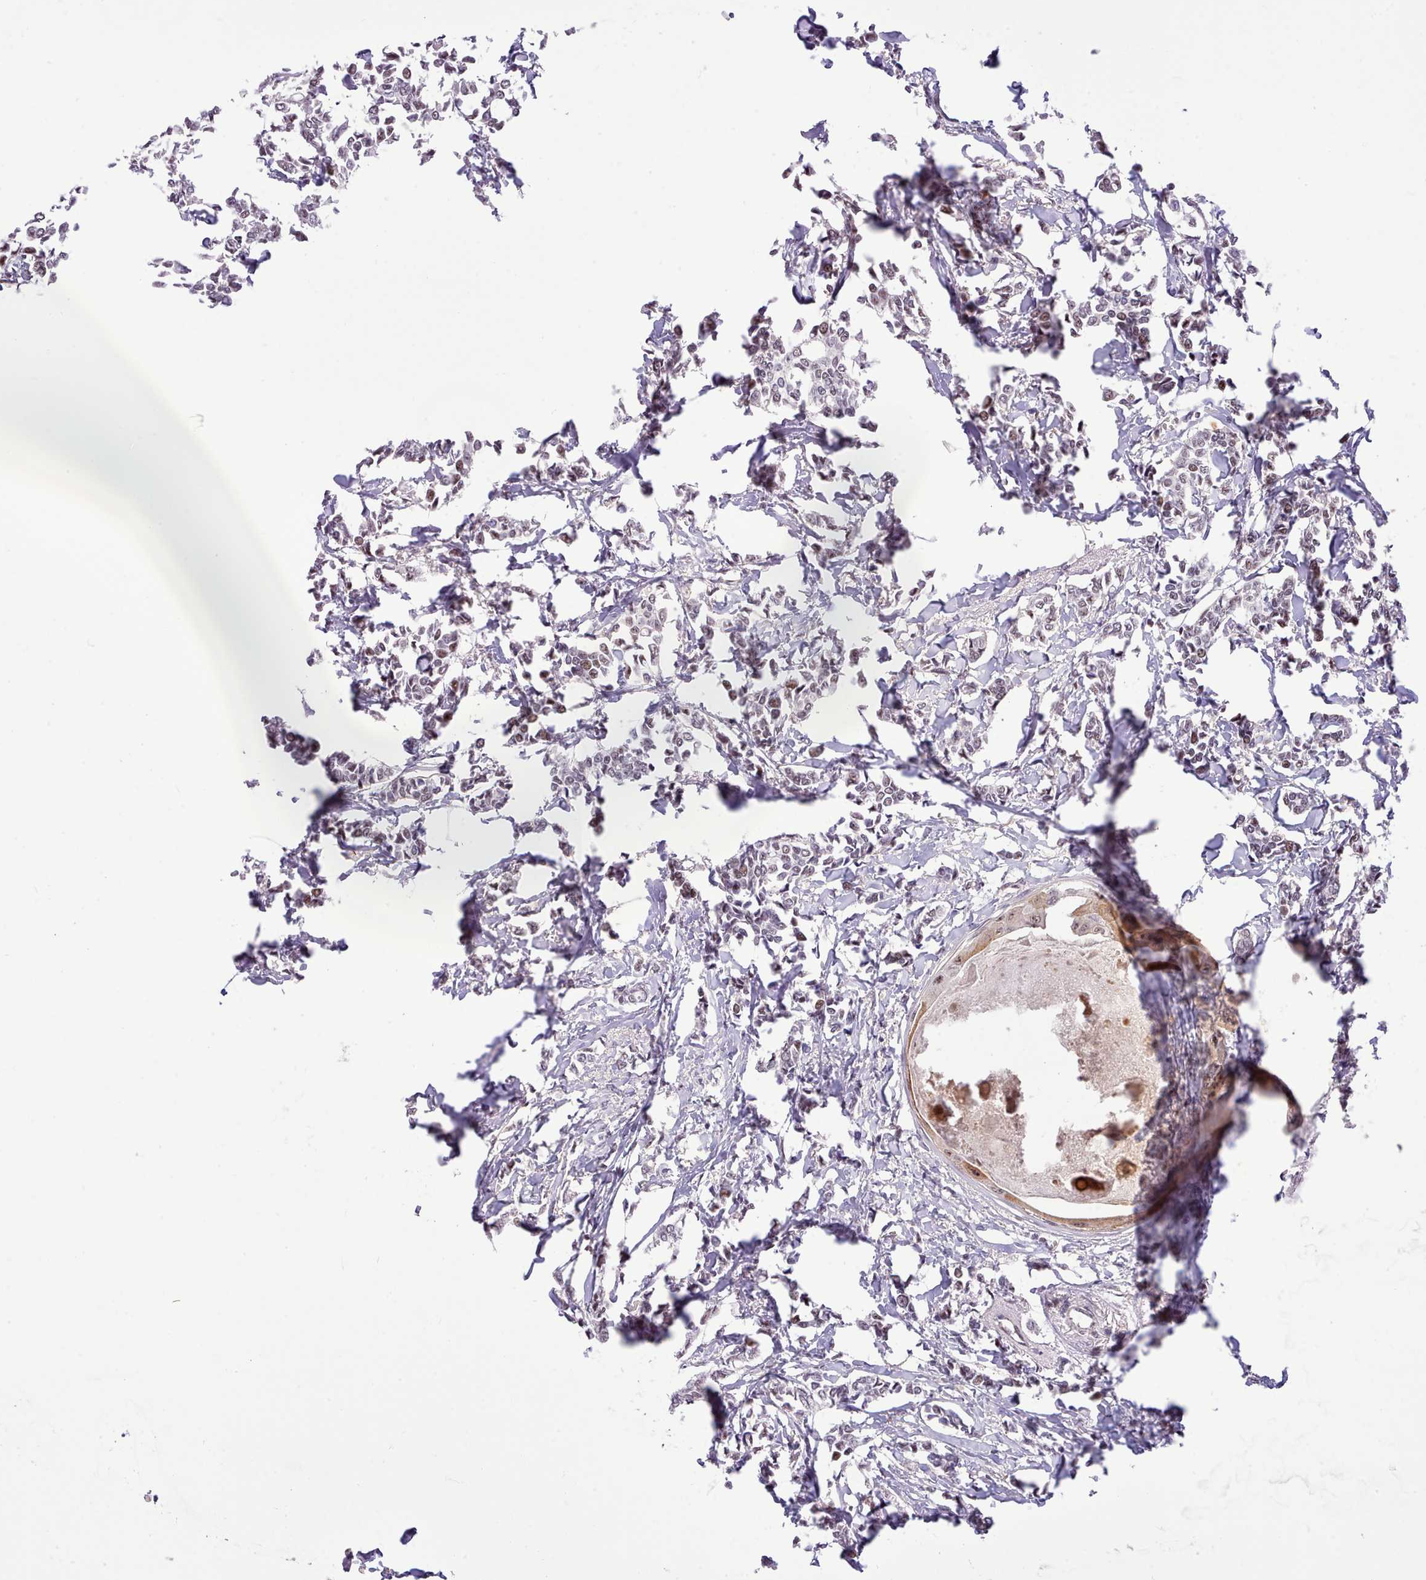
{"staining": {"intensity": "weak", "quantity": "25%-75%", "location": "nuclear"}, "tissue": "breast cancer", "cell_type": "Tumor cells", "image_type": "cancer", "snomed": [{"axis": "morphology", "description": "Duct carcinoma"}, {"axis": "topography", "description": "Breast"}], "caption": "The micrograph shows immunohistochemical staining of breast infiltrating ductal carcinoma. There is weak nuclear positivity is identified in about 25%-75% of tumor cells.", "gene": "HOXB7", "patient": {"sex": "female", "age": 41}}